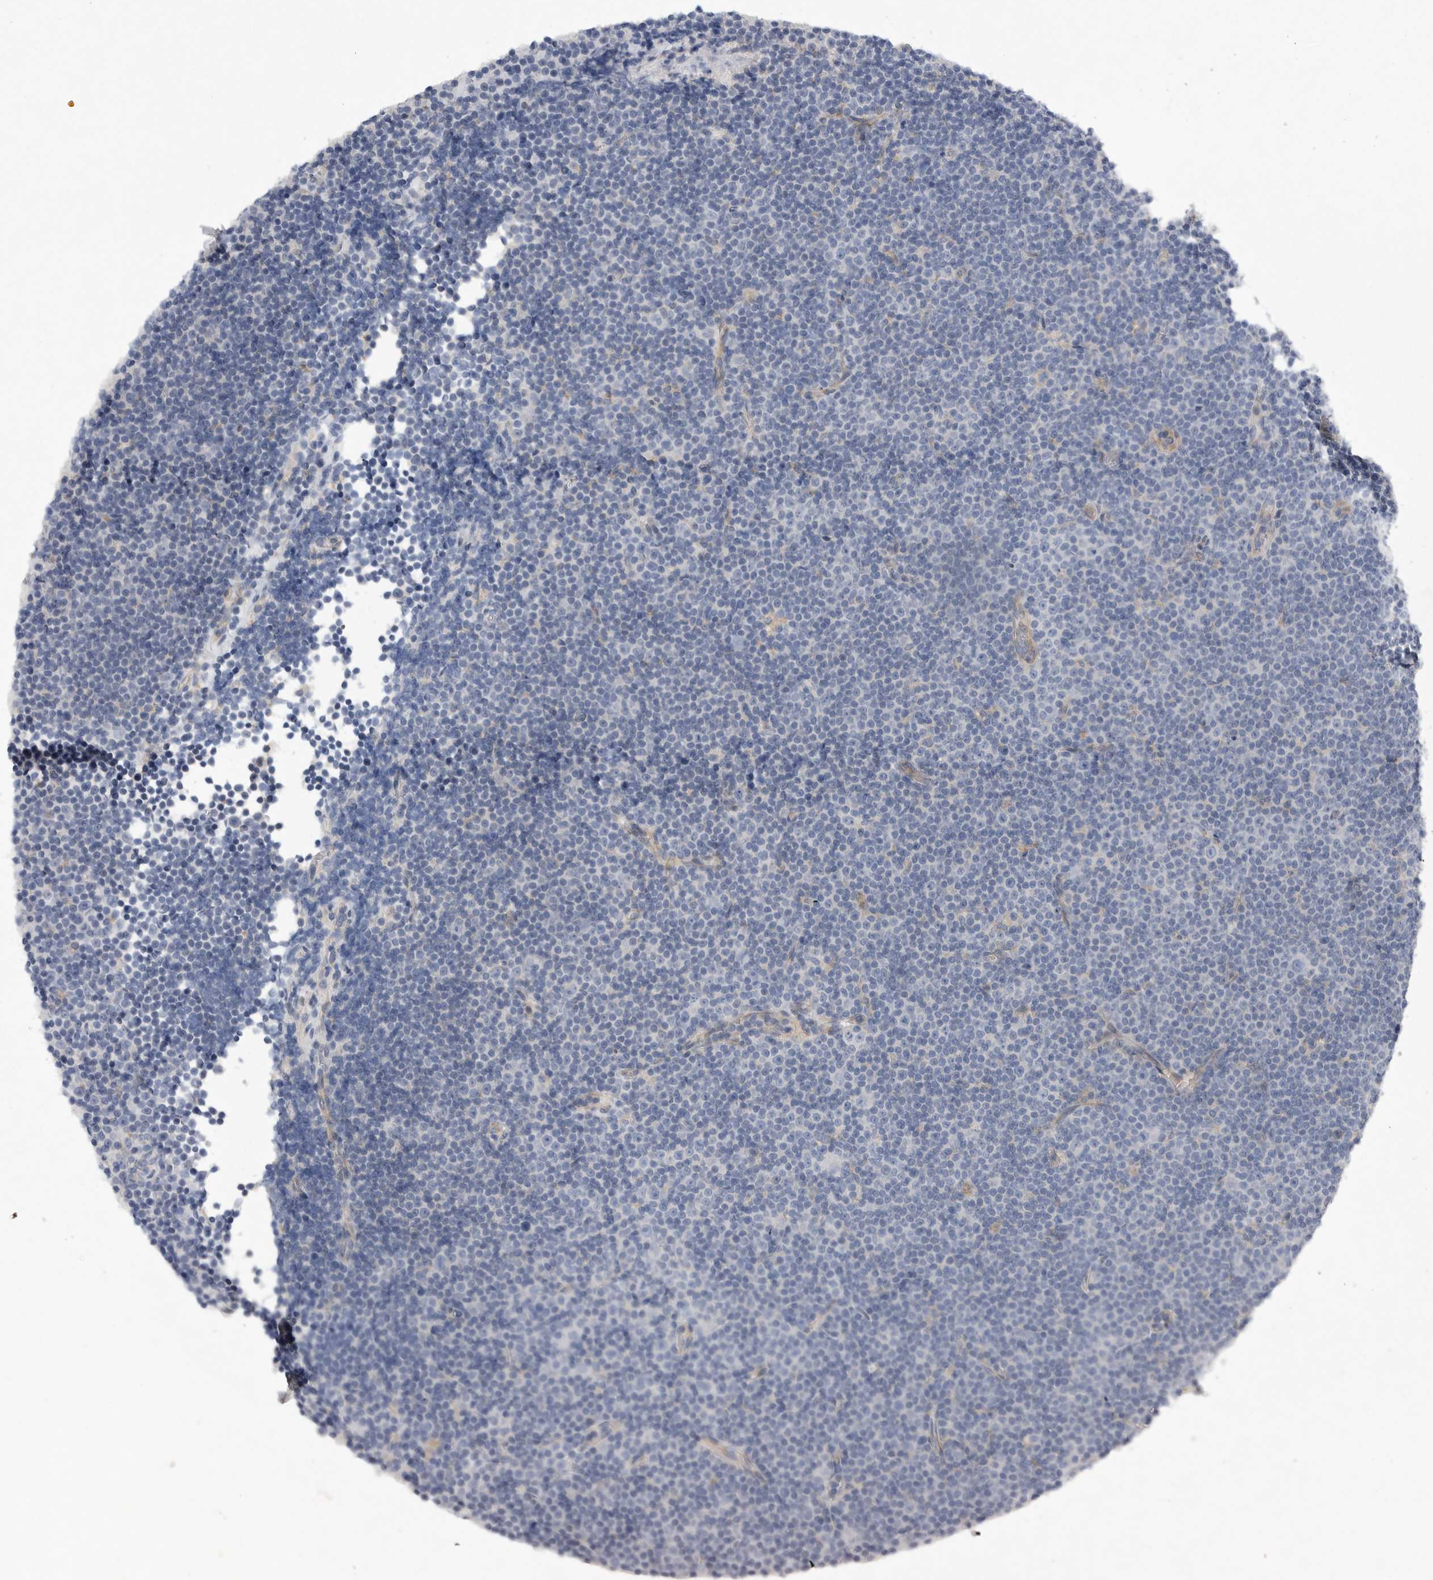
{"staining": {"intensity": "negative", "quantity": "none", "location": "none"}, "tissue": "lymphoma", "cell_type": "Tumor cells", "image_type": "cancer", "snomed": [{"axis": "morphology", "description": "Malignant lymphoma, non-Hodgkin's type, Low grade"}, {"axis": "topography", "description": "Lymph node"}], "caption": "IHC image of neoplastic tissue: lymphoma stained with DAB shows no significant protein staining in tumor cells.", "gene": "EDEM3", "patient": {"sex": "female", "age": 67}}